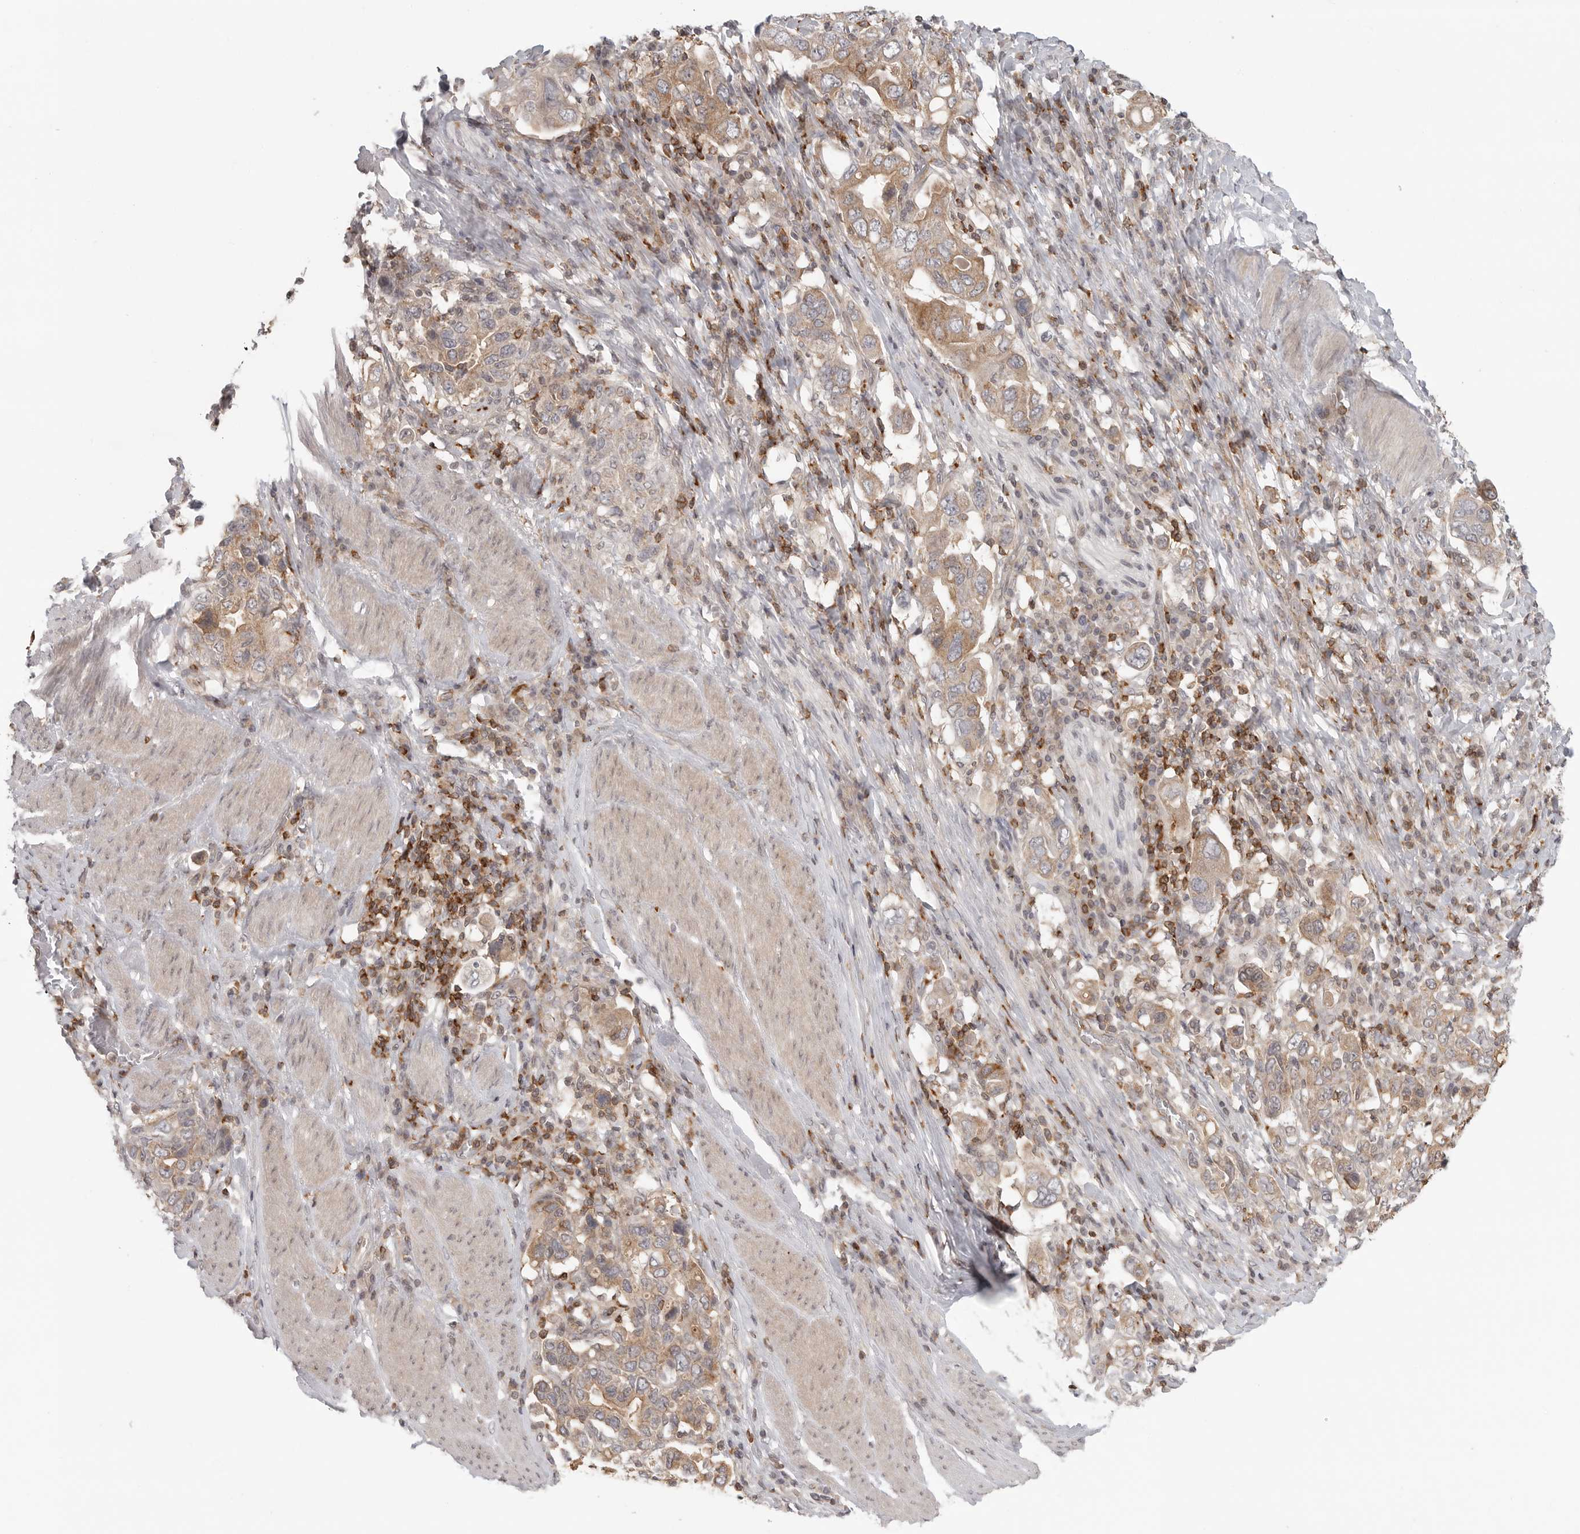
{"staining": {"intensity": "moderate", "quantity": "25%-75%", "location": "cytoplasmic/membranous"}, "tissue": "stomach cancer", "cell_type": "Tumor cells", "image_type": "cancer", "snomed": [{"axis": "morphology", "description": "Adenocarcinoma, NOS"}, {"axis": "topography", "description": "Stomach, upper"}], "caption": "Immunohistochemistry photomicrograph of human stomach cancer stained for a protein (brown), which reveals medium levels of moderate cytoplasmic/membranous staining in approximately 25%-75% of tumor cells.", "gene": "SH3KBP1", "patient": {"sex": "male", "age": 62}}